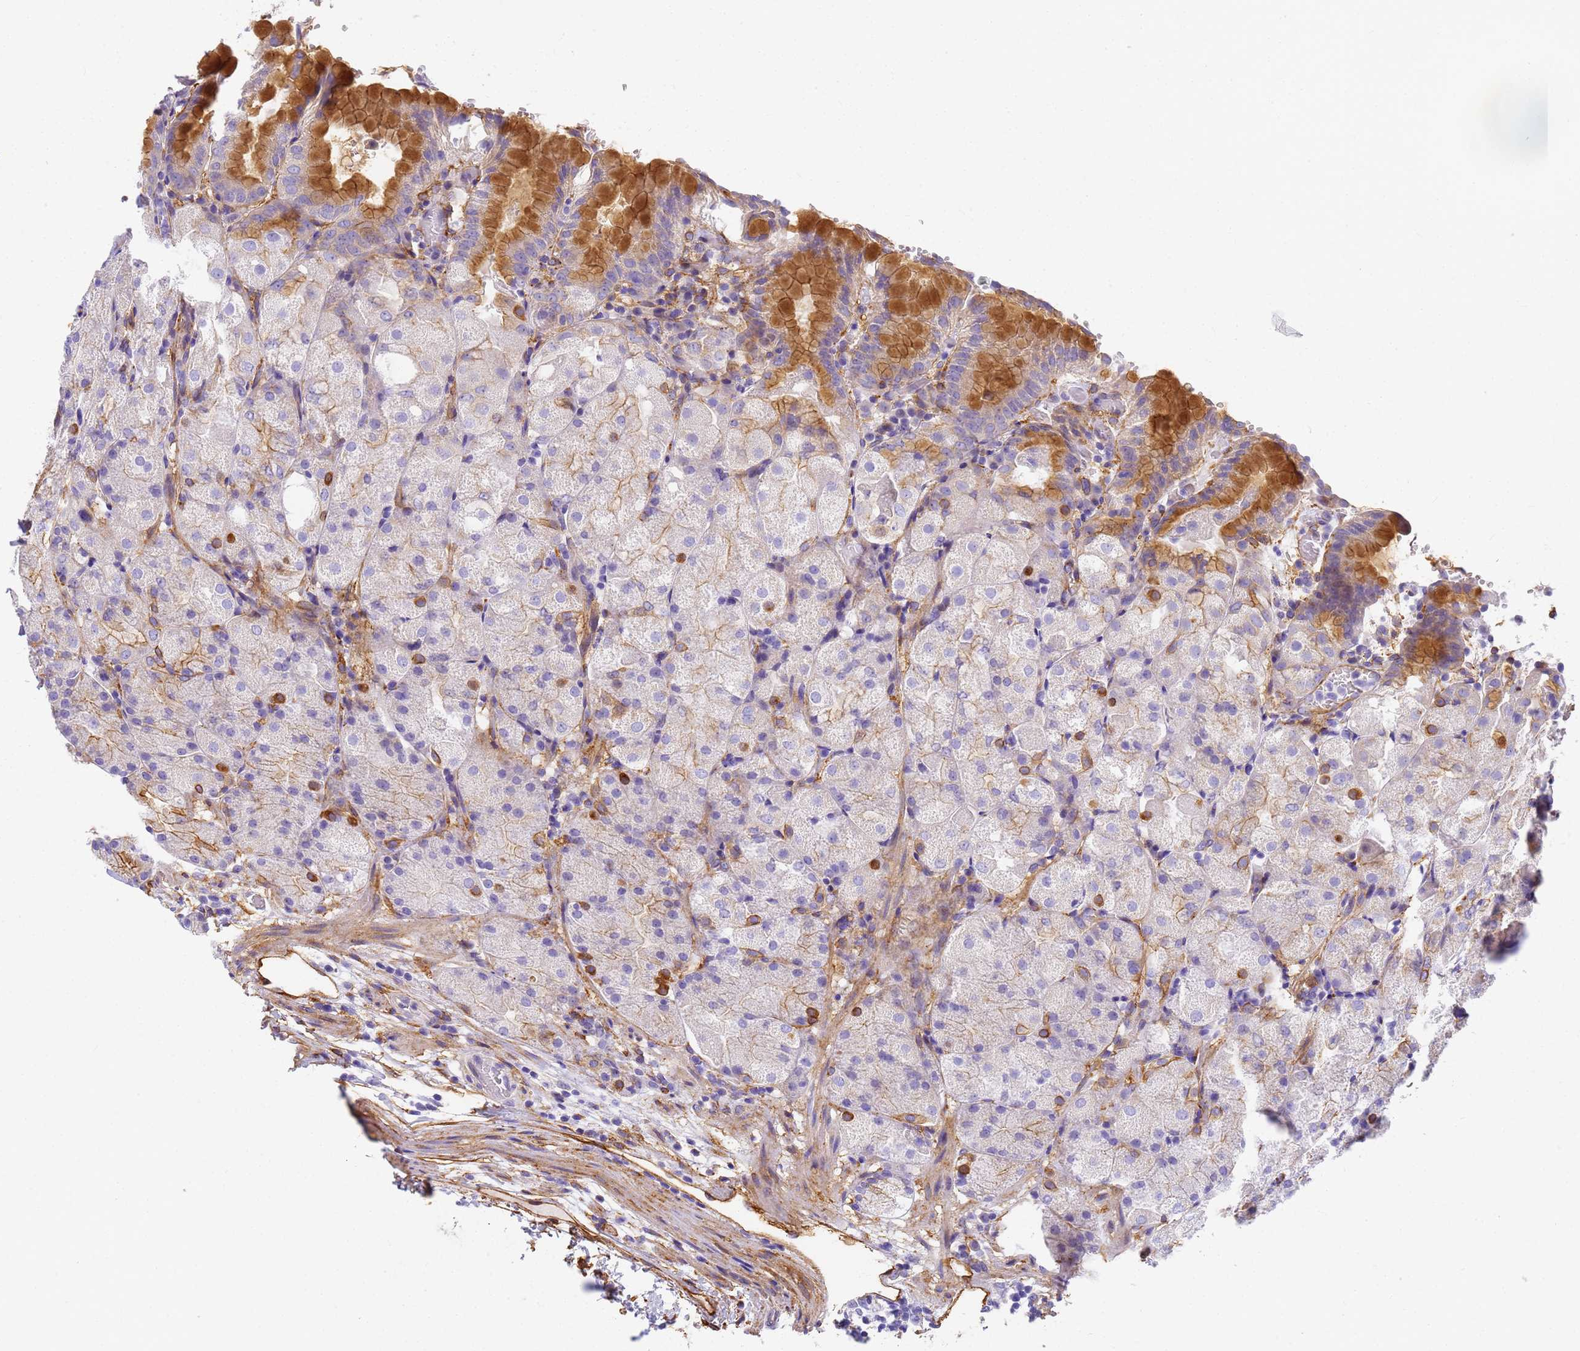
{"staining": {"intensity": "strong", "quantity": "25%-75%", "location": "cytoplasmic/membranous"}, "tissue": "stomach", "cell_type": "Glandular cells", "image_type": "normal", "snomed": [{"axis": "morphology", "description": "Normal tissue, NOS"}, {"axis": "topography", "description": "Stomach, upper"}, {"axis": "topography", "description": "Stomach, lower"}], "caption": "The micrograph shows immunohistochemical staining of unremarkable stomach. There is strong cytoplasmic/membranous expression is identified in approximately 25%-75% of glandular cells. Ihc stains the protein in brown and the nuclei are stained blue.", "gene": "MVB12A", "patient": {"sex": "male", "age": 62}}